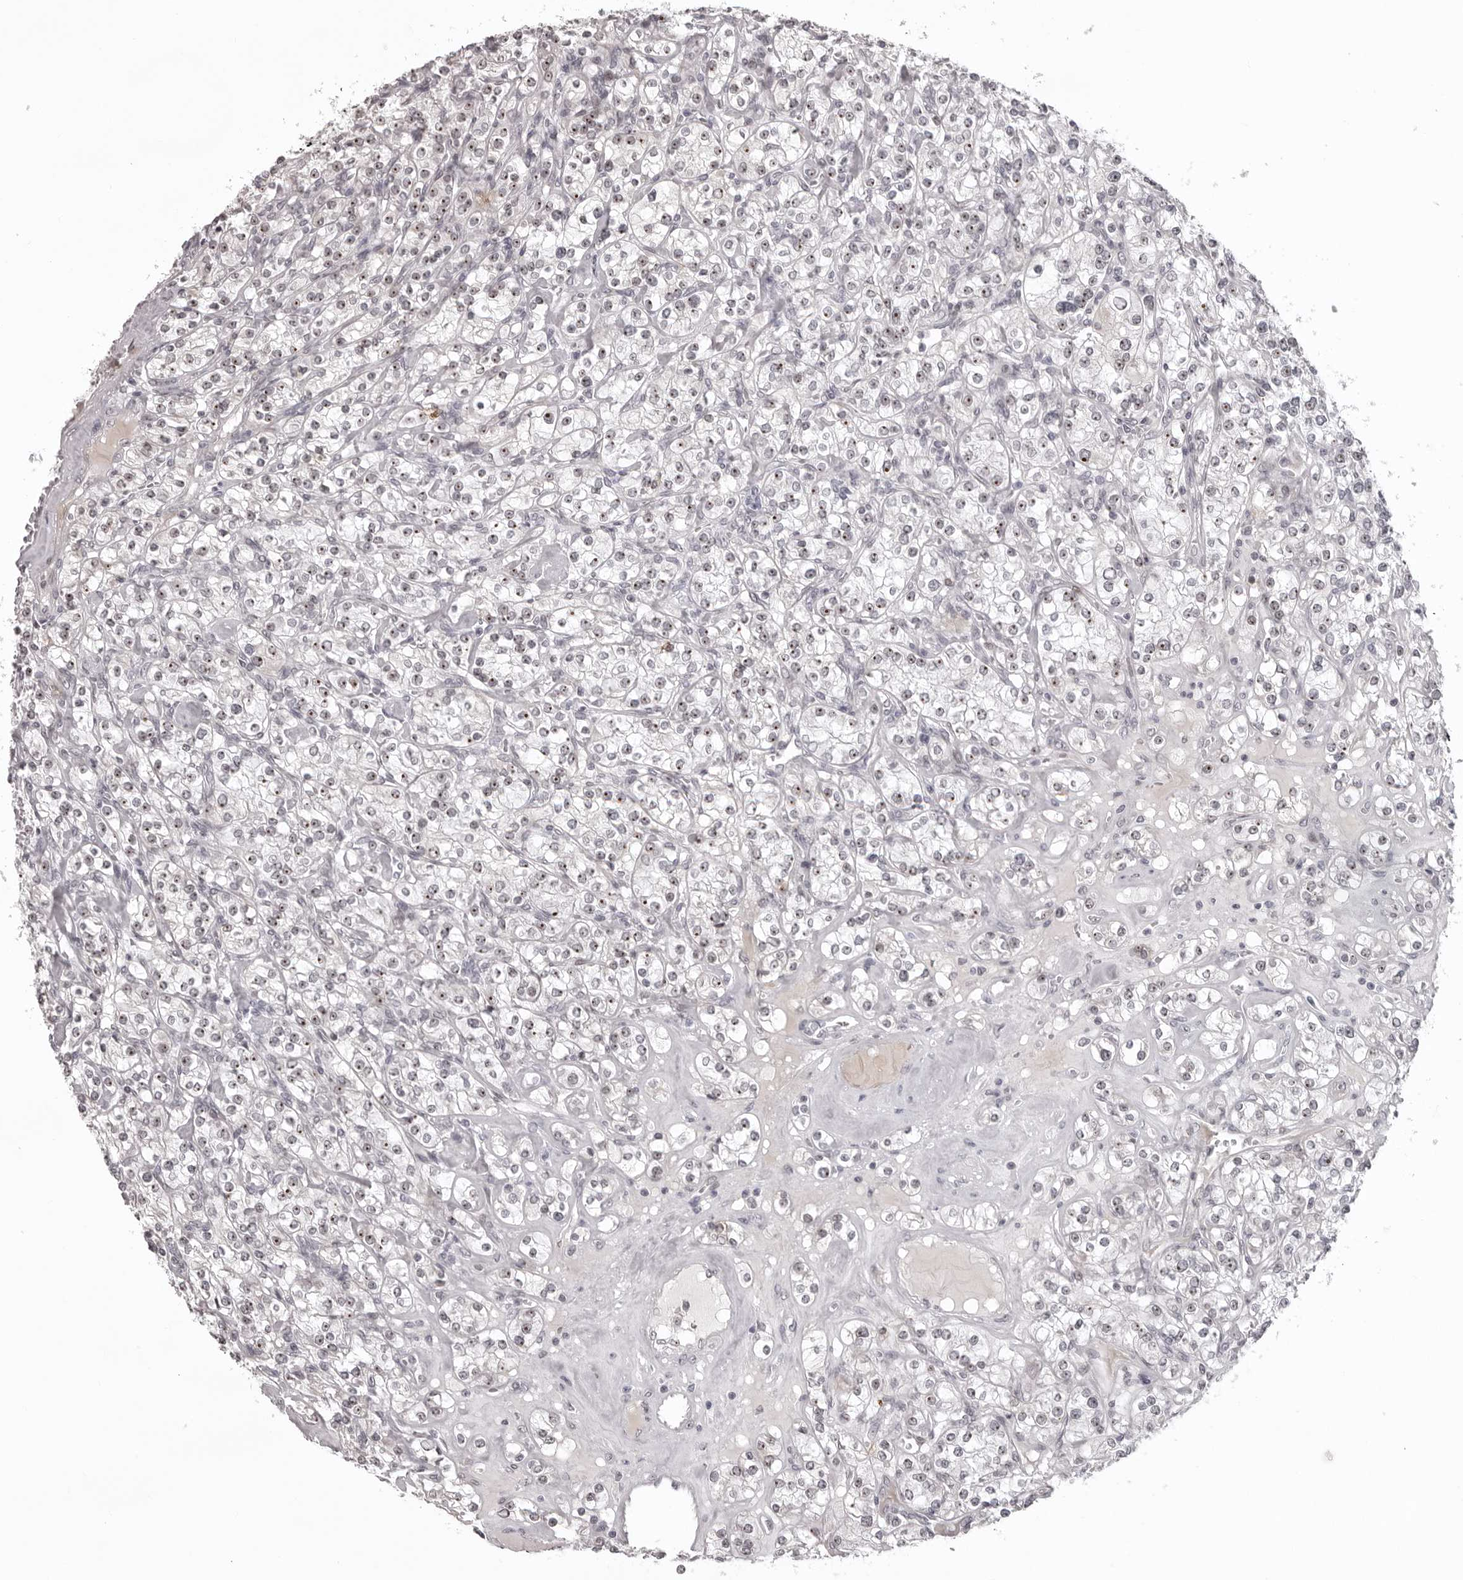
{"staining": {"intensity": "moderate", "quantity": ">75%", "location": "nuclear"}, "tissue": "renal cancer", "cell_type": "Tumor cells", "image_type": "cancer", "snomed": [{"axis": "morphology", "description": "Adenocarcinoma, NOS"}, {"axis": "topography", "description": "Kidney"}], "caption": "DAB (3,3'-diaminobenzidine) immunohistochemical staining of human renal cancer displays moderate nuclear protein positivity in approximately >75% of tumor cells.", "gene": "HELZ", "patient": {"sex": "male", "age": 77}}